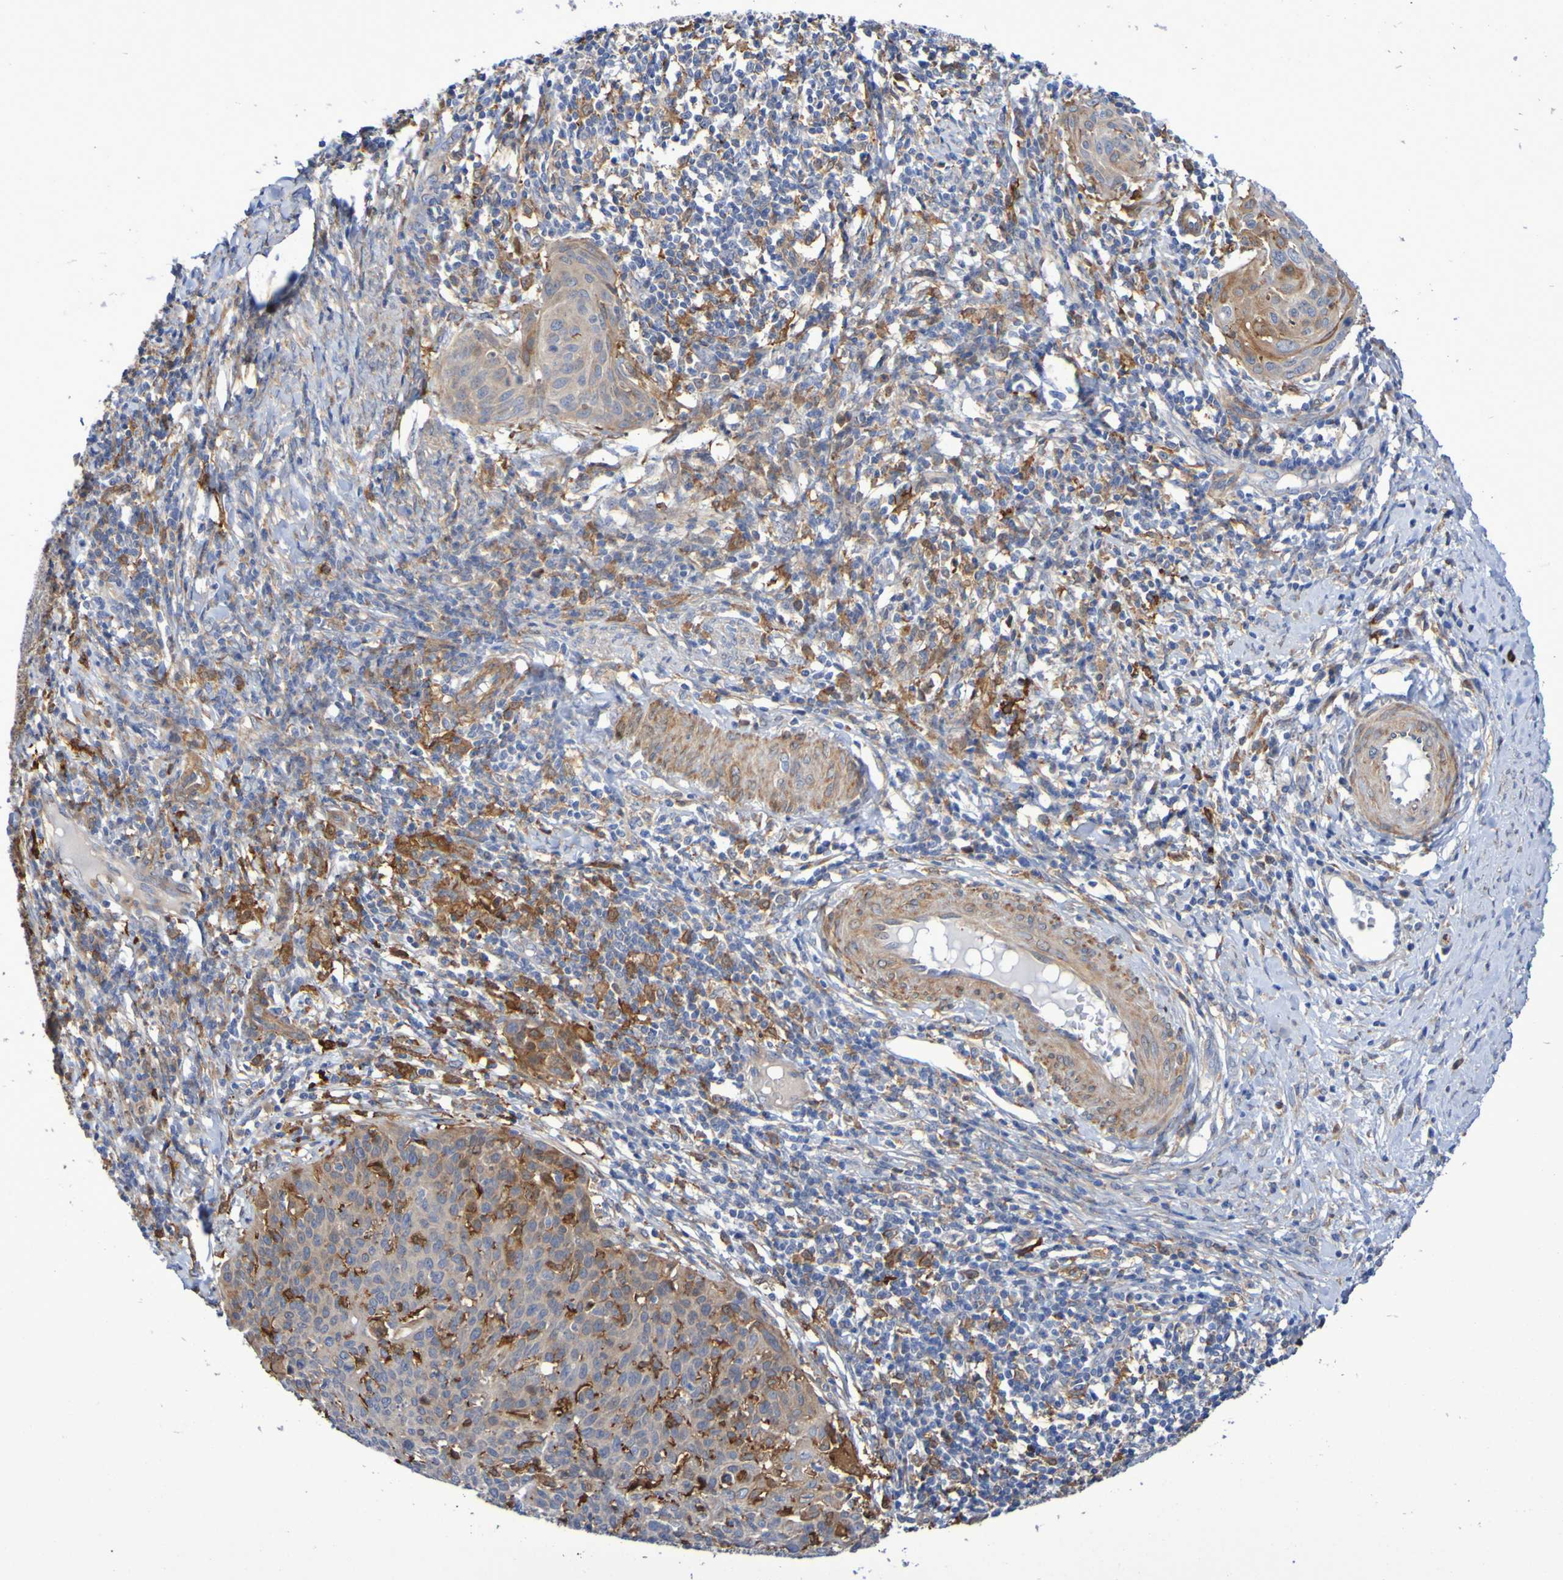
{"staining": {"intensity": "strong", "quantity": "<25%", "location": "cytoplasmic/membranous"}, "tissue": "cervical cancer", "cell_type": "Tumor cells", "image_type": "cancer", "snomed": [{"axis": "morphology", "description": "Squamous cell carcinoma, NOS"}, {"axis": "topography", "description": "Cervix"}], "caption": "Immunohistochemical staining of squamous cell carcinoma (cervical) exhibits strong cytoplasmic/membranous protein staining in about <25% of tumor cells. The staining was performed using DAB, with brown indicating positive protein expression. Nuclei are stained blue with hematoxylin.", "gene": "SCRG1", "patient": {"sex": "female", "age": 38}}